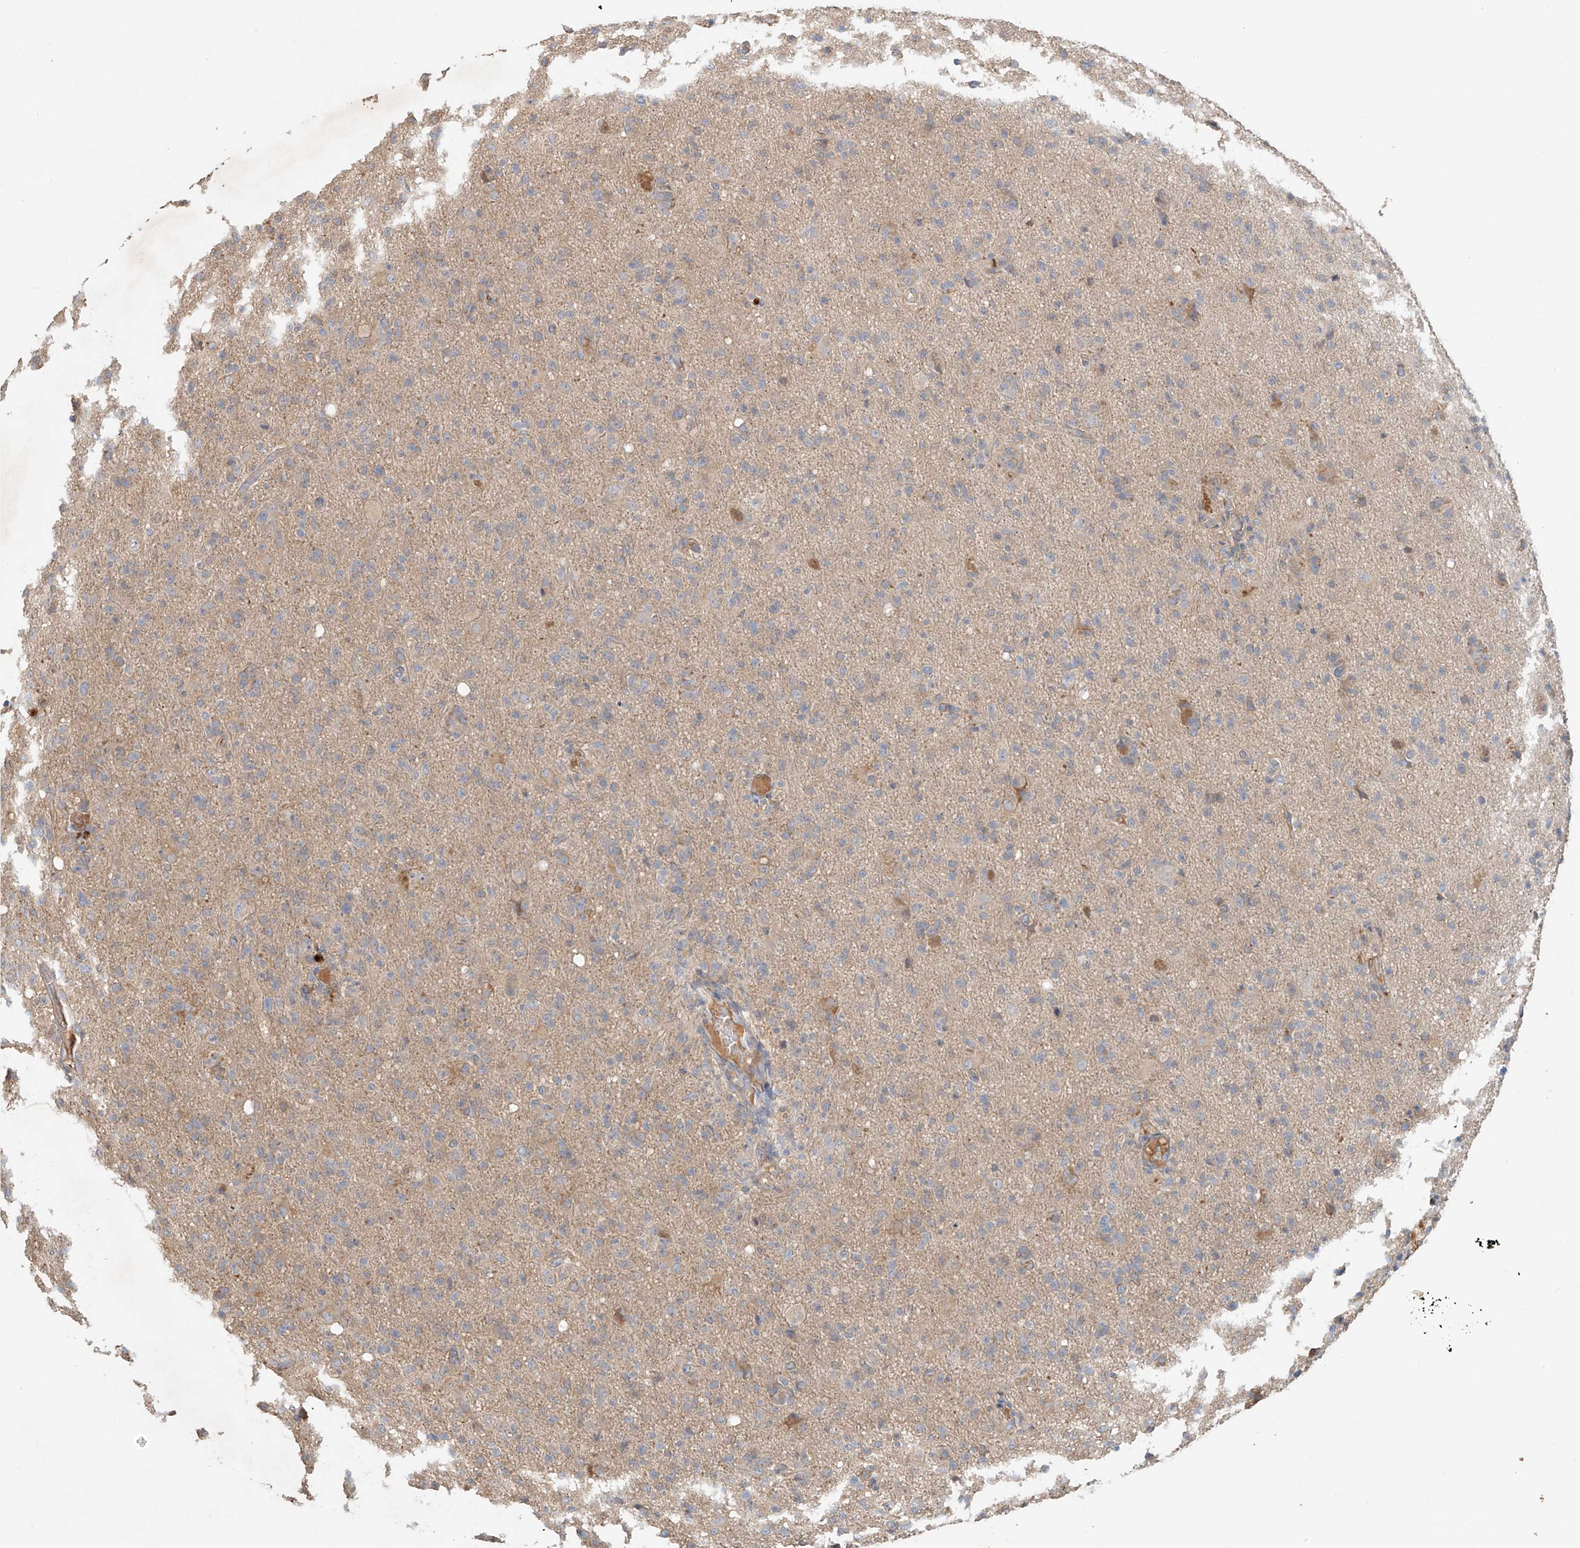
{"staining": {"intensity": "weak", "quantity": "<25%", "location": "cytoplasmic/membranous"}, "tissue": "glioma", "cell_type": "Tumor cells", "image_type": "cancer", "snomed": [{"axis": "morphology", "description": "Glioma, malignant, High grade"}, {"axis": "topography", "description": "Brain"}], "caption": "Tumor cells are negative for brown protein staining in glioma.", "gene": "GNB1L", "patient": {"sex": "female", "age": 57}}